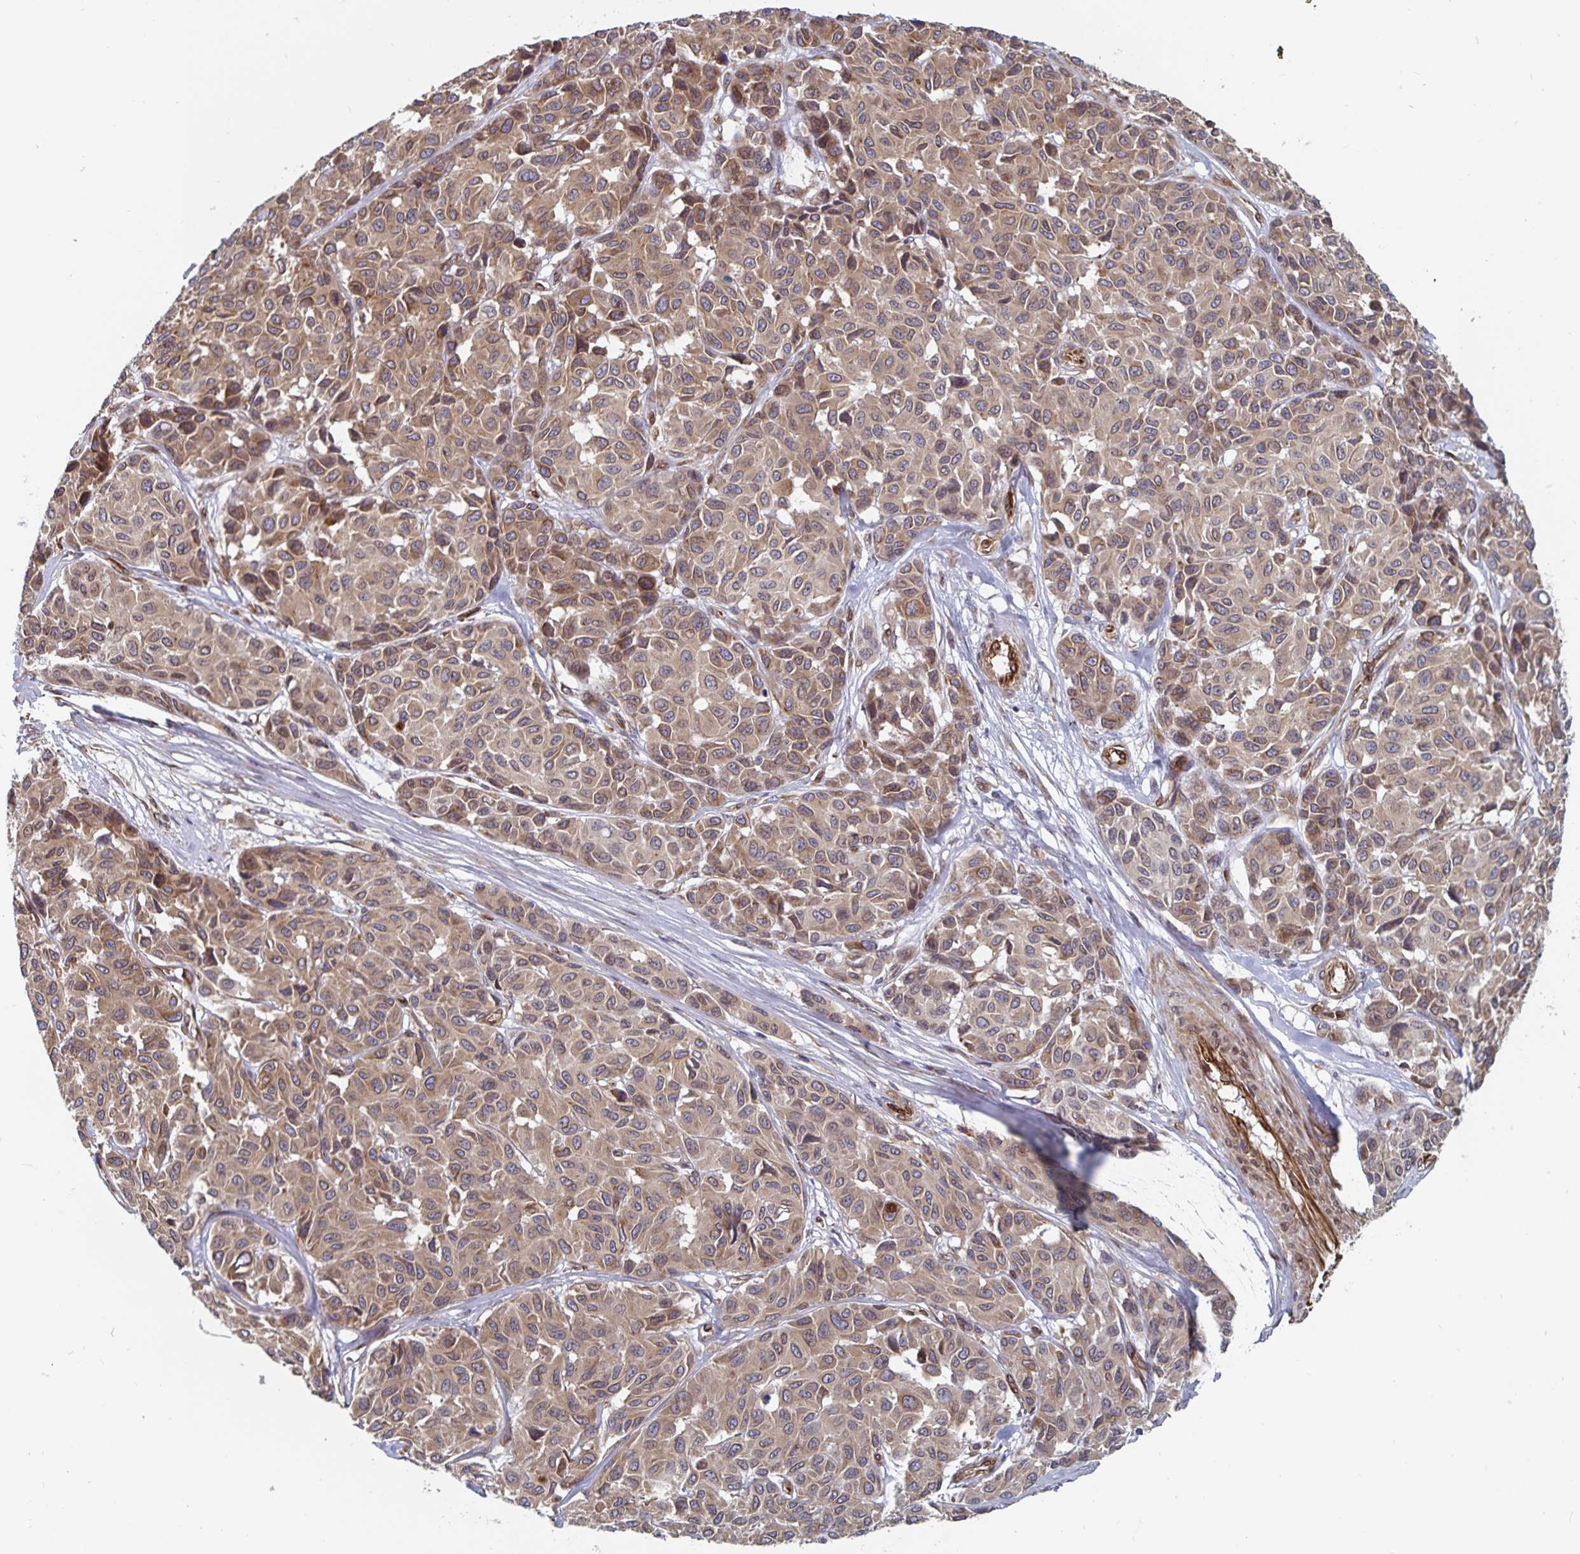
{"staining": {"intensity": "weak", "quantity": ">75%", "location": "cytoplasmic/membranous"}, "tissue": "melanoma", "cell_type": "Tumor cells", "image_type": "cancer", "snomed": [{"axis": "morphology", "description": "Malignant melanoma, NOS"}, {"axis": "topography", "description": "Skin"}], "caption": "Weak cytoplasmic/membranous expression for a protein is present in approximately >75% of tumor cells of malignant melanoma using IHC.", "gene": "BCAP29", "patient": {"sex": "female", "age": 66}}